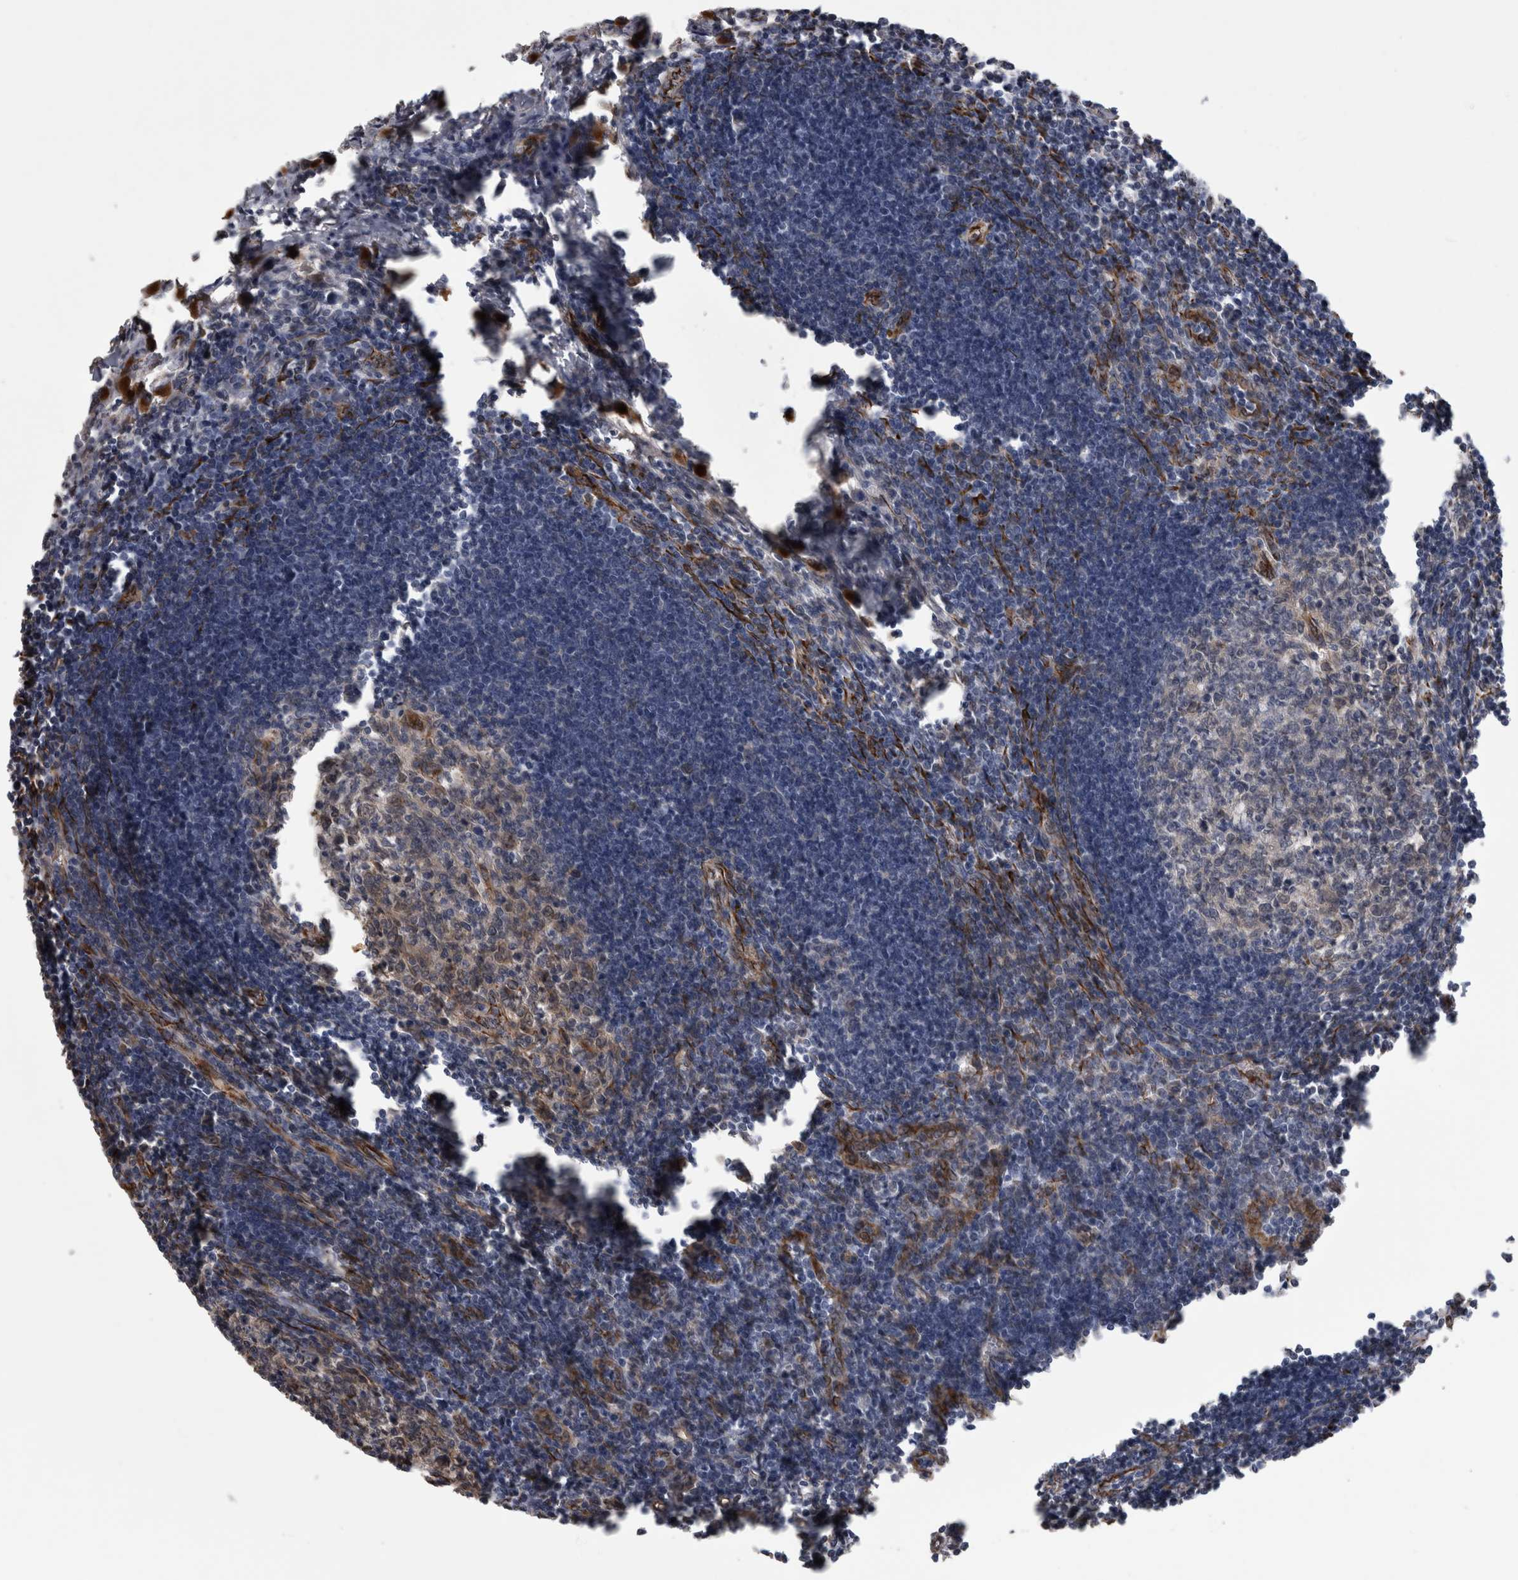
{"staining": {"intensity": "moderate", "quantity": "25%-75%", "location": "cytoplasmic/membranous"}, "tissue": "lymph node", "cell_type": "Germinal center cells", "image_type": "normal", "snomed": [{"axis": "morphology", "description": "Normal tissue, NOS"}, {"axis": "morphology", "description": "Malignant melanoma, Metastatic site"}, {"axis": "topography", "description": "Lymph node"}], "caption": "The immunohistochemical stain shows moderate cytoplasmic/membranous expression in germinal center cells of unremarkable lymph node. (DAB (3,3'-diaminobenzidine) IHC, brown staining for protein, blue staining for nuclei).", "gene": "ACOT7", "patient": {"sex": "male", "age": 41}}